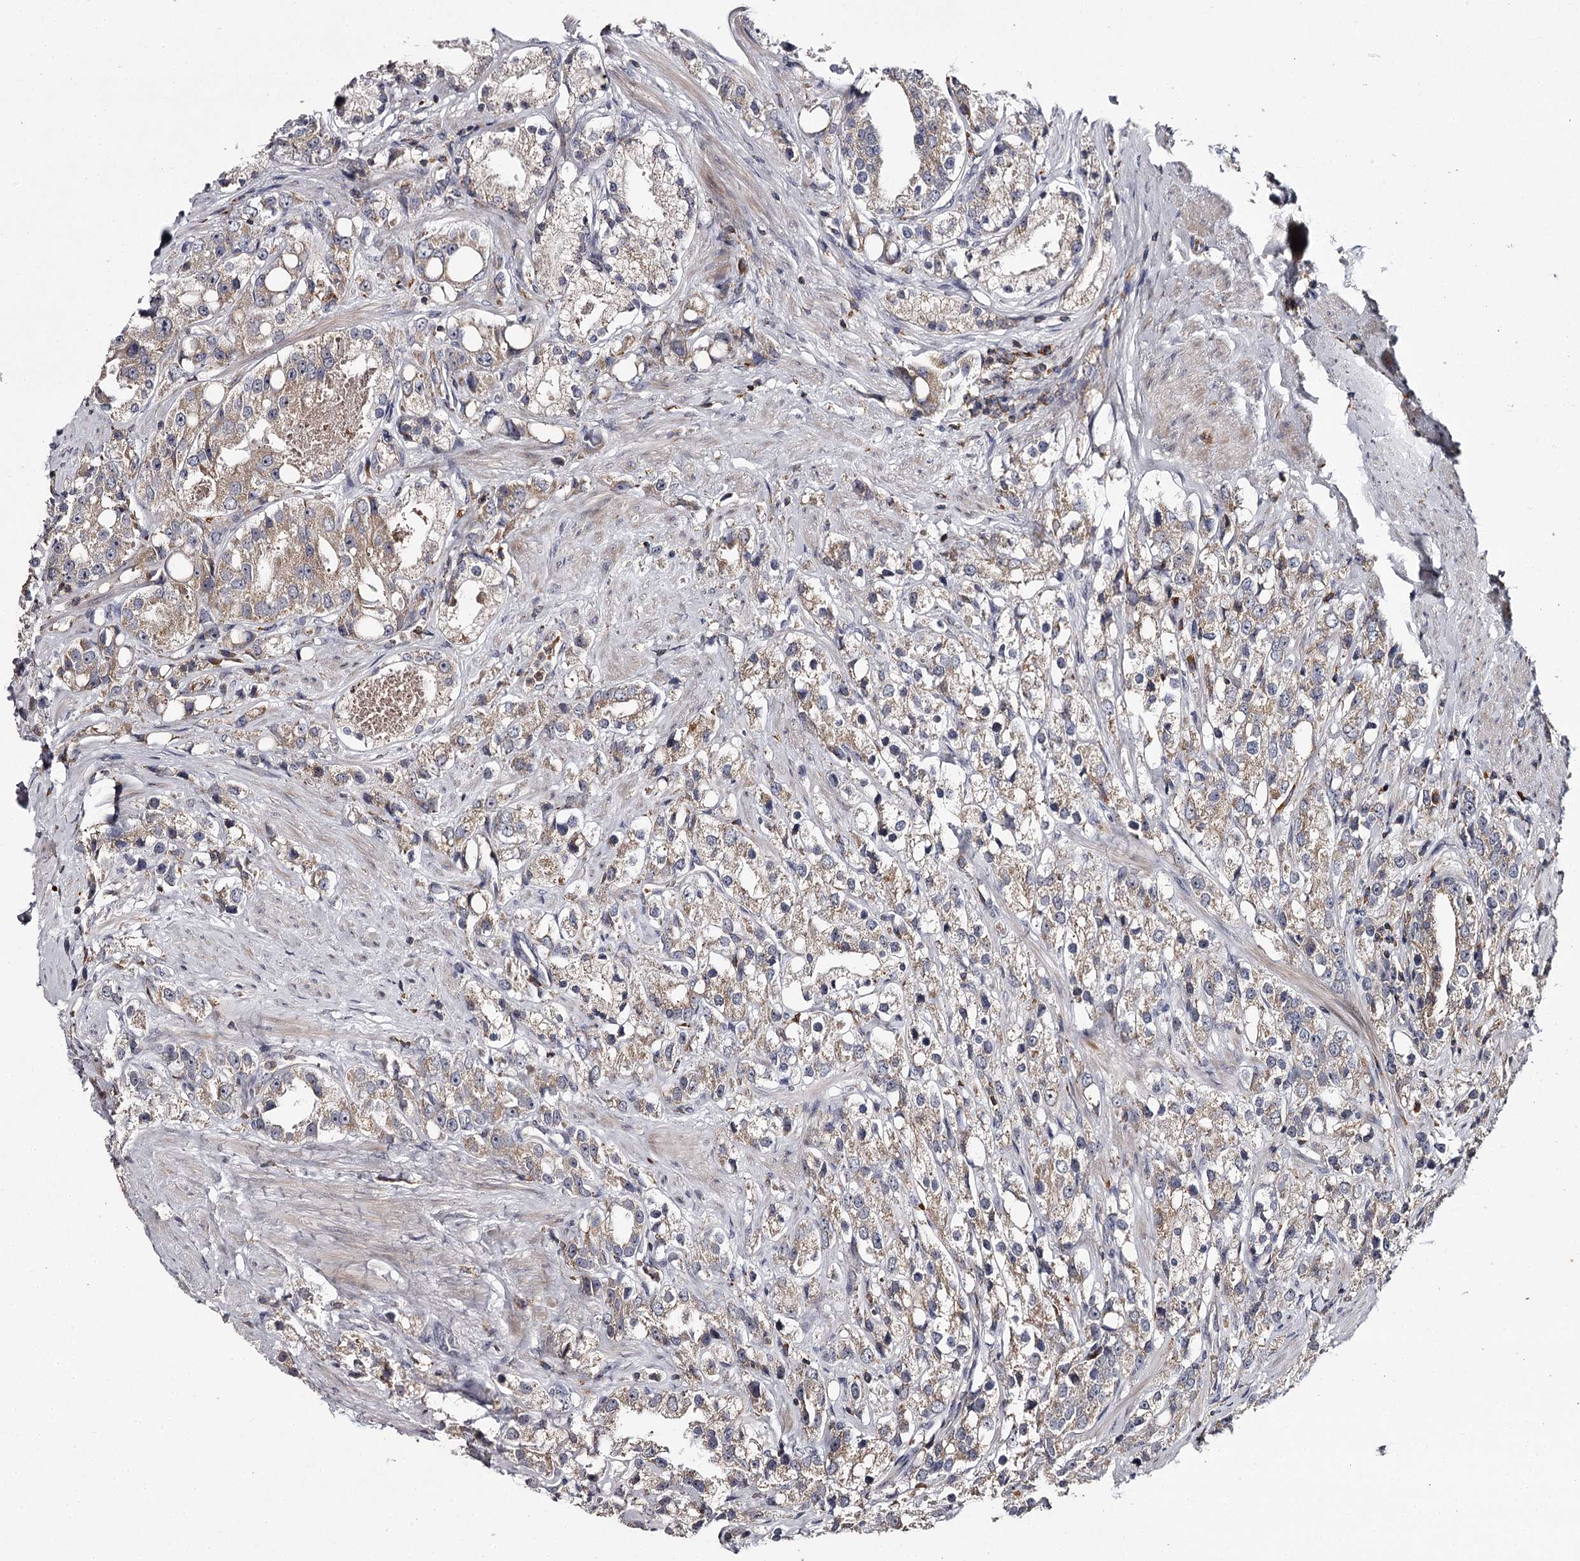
{"staining": {"intensity": "moderate", "quantity": ">75%", "location": "cytoplasmic/membranous"}, "tissue": "prostate cancer", "cell_type": "Tumor cells", "image_type": "cancer", "snomed": [{"axis": "morphology", "description": "Adenocarcinoma, NOS"}, {"axis": "topography", "description": "Prostate"}], "caption": "IHC micrograph of human adenocarcinoma (prostate) stained for a protein (brown), which shows medium levels of moderate cytoplasmic/membranous staining in approximately >75% of tumor cells.", "gene": "RASSF6", "patient": {"sex": "male", "age": 79}}